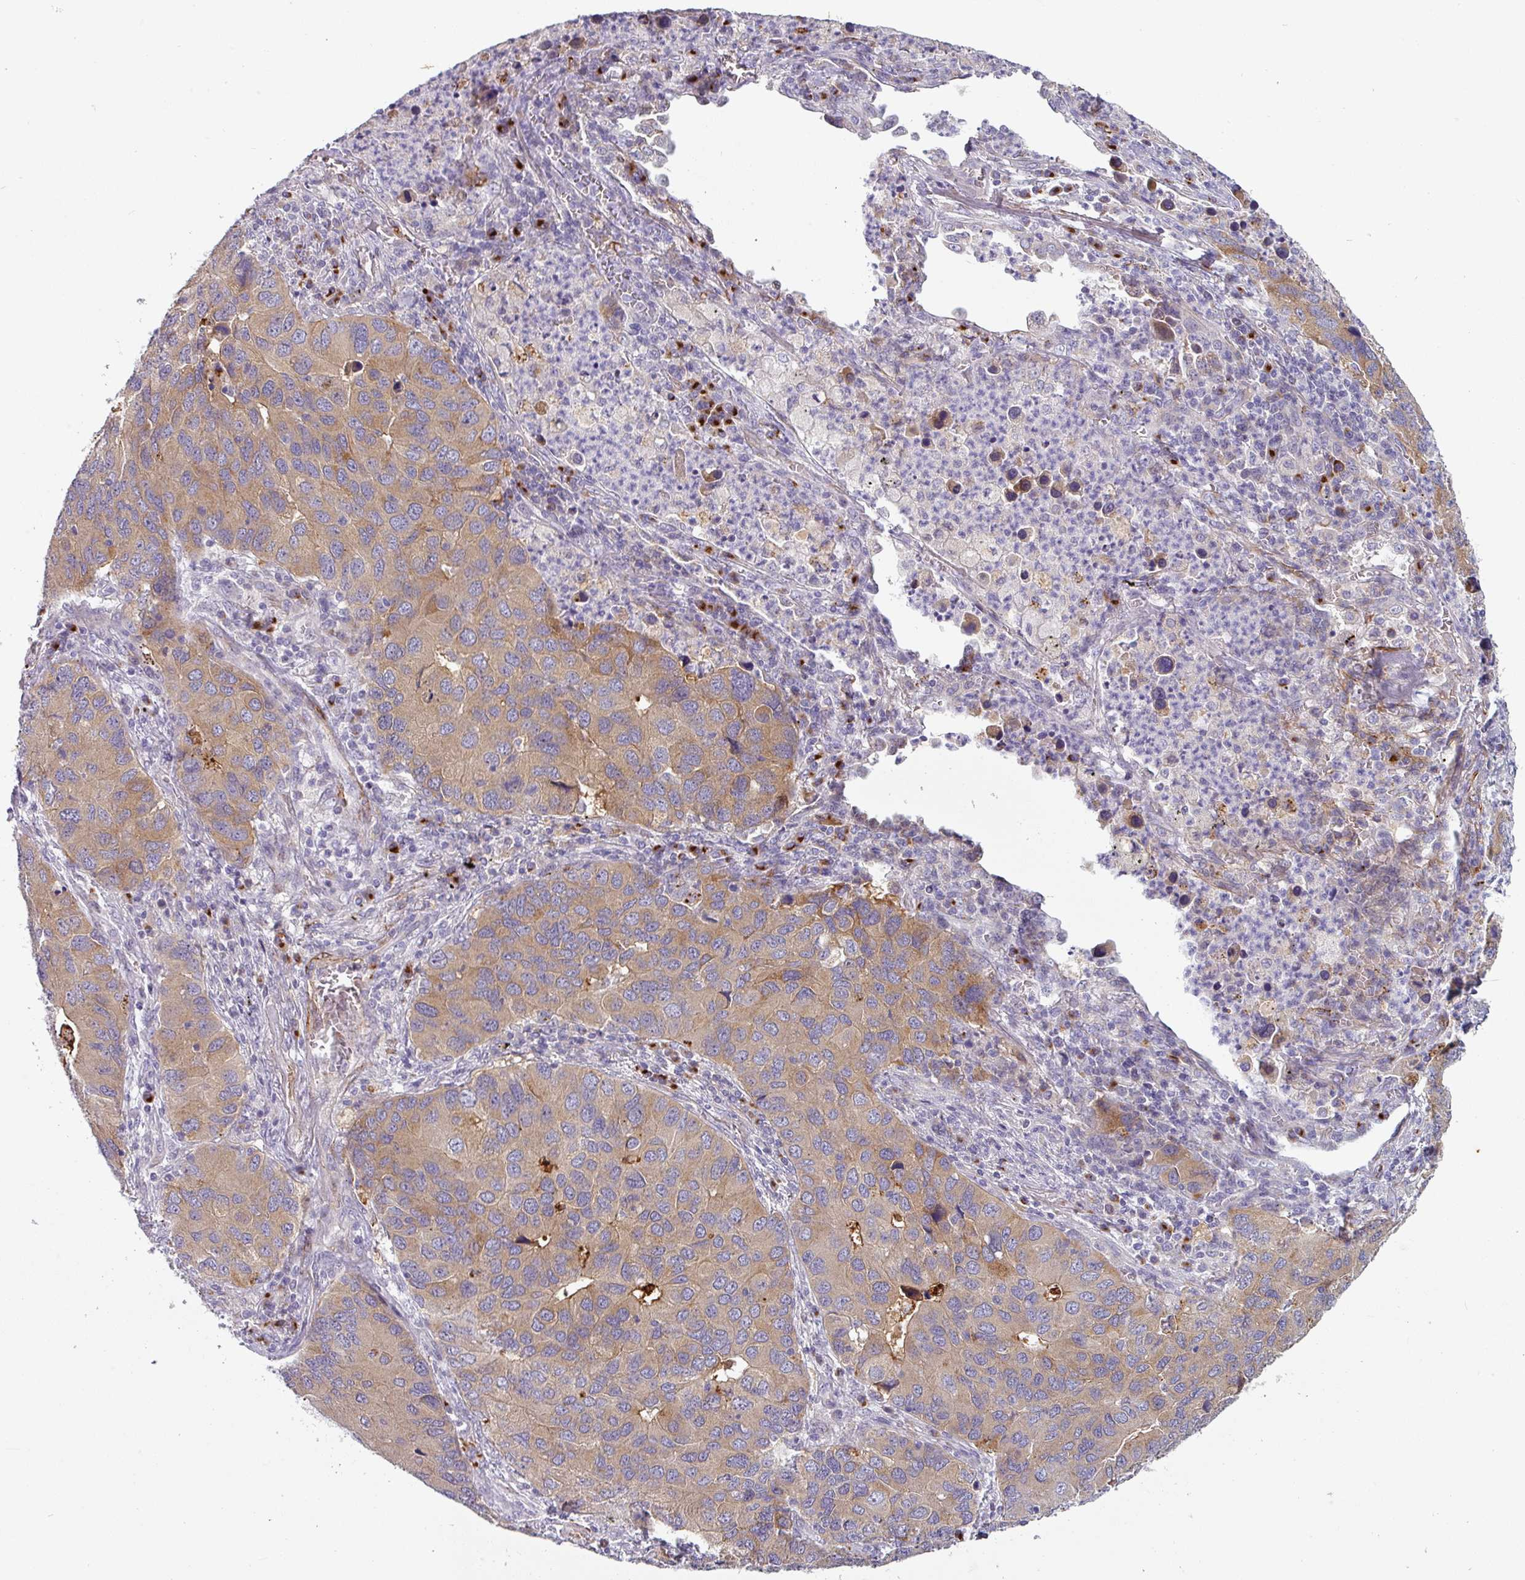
{"staining": {"intensity": "weak", "quantity": "25%-75%", "location": "cytoplasmic/membranous"}, "tissue": "lung cancer", "cell_type": "Tumor cells", "image_type": "cancer", "snomed": [{"axis": "morphology", "description": "Aneuploidy"}, {"axis": "morphology", "description": "Adenocarcinoma, NOS"}, {"axis": "topography", "description": "Lymph node"}, {"axis": "topography", "description": "Lung"}], "caption": "This is a micrograph of immunohistochemistry staining of adenocarcinoma (lung), which shows weak expression in the cytoplasmic/membranous of tumor cells.", "gene": "PRODH2", "patient": {"sex": "female", "age": 74}}